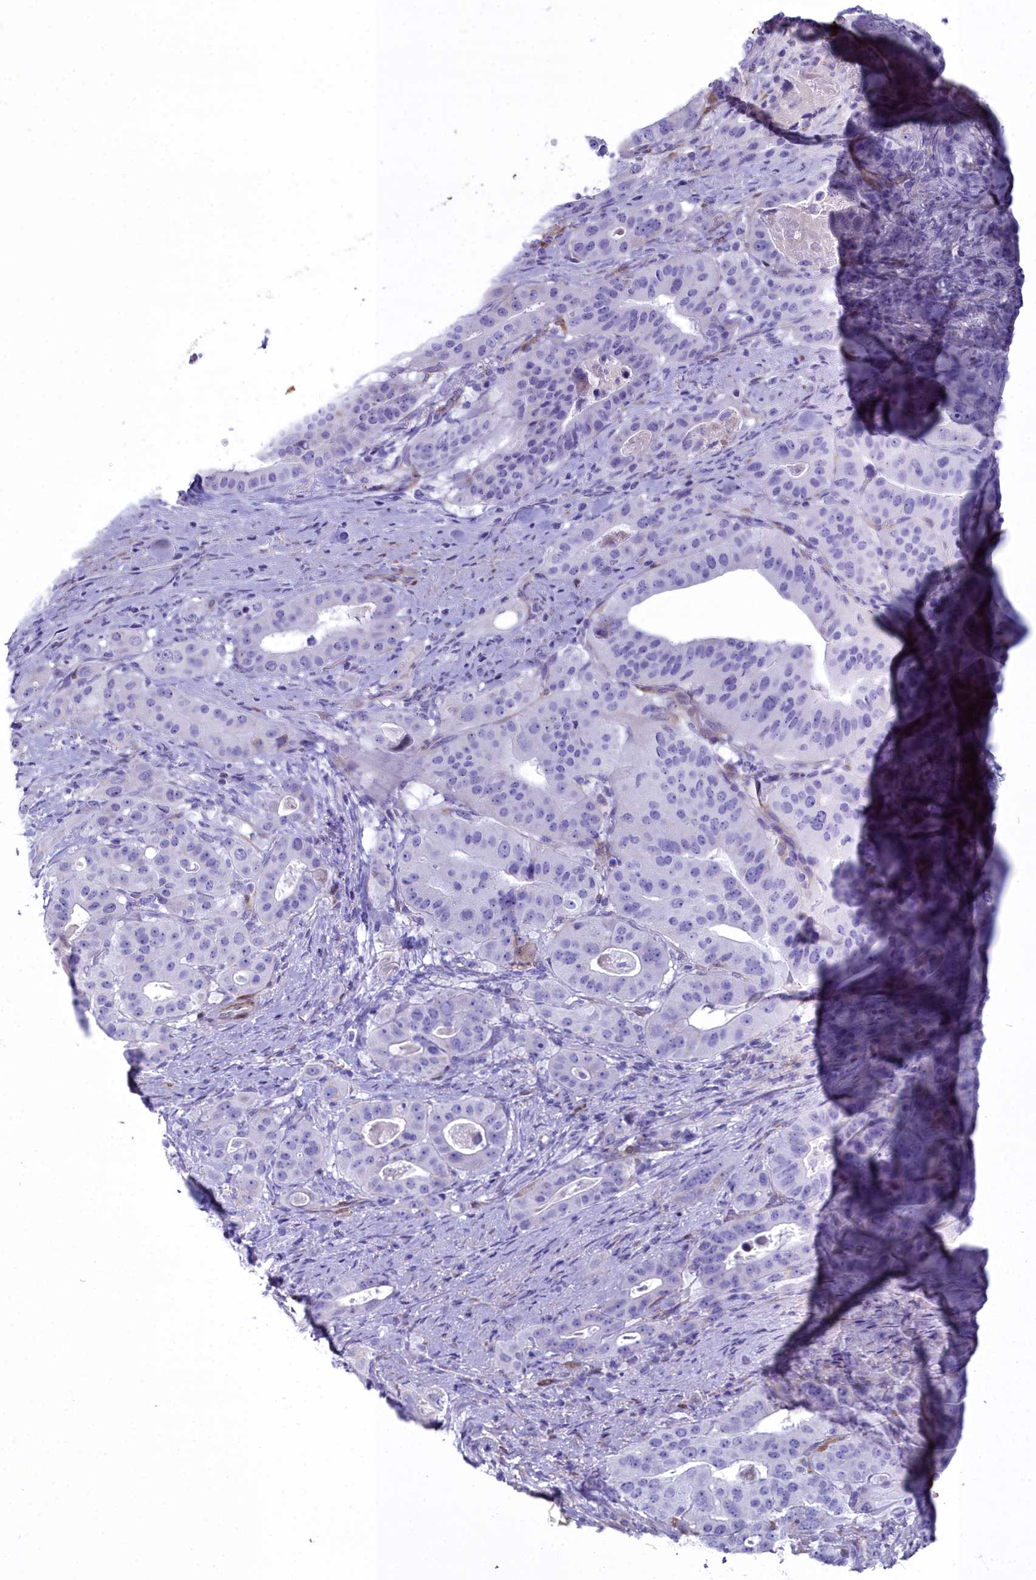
{"staining": {"intensity": "negative", "quantity": "none", "location": "none"}, "tissue": "stomach cancer", "cell_type": "Tumor cells", "image_type": "cancer", "snomed": [{"axis": "morphology", "description": "Adenocarcinoma, NOS"}, {"axis": "topography", "description": "Stomach"}], "caption": "Tumor cells are negative for protein expression in human stomach adenocarcinoma.", "gene": "PPP1R14A", "patient": {"sex": "male", "age": 48}}